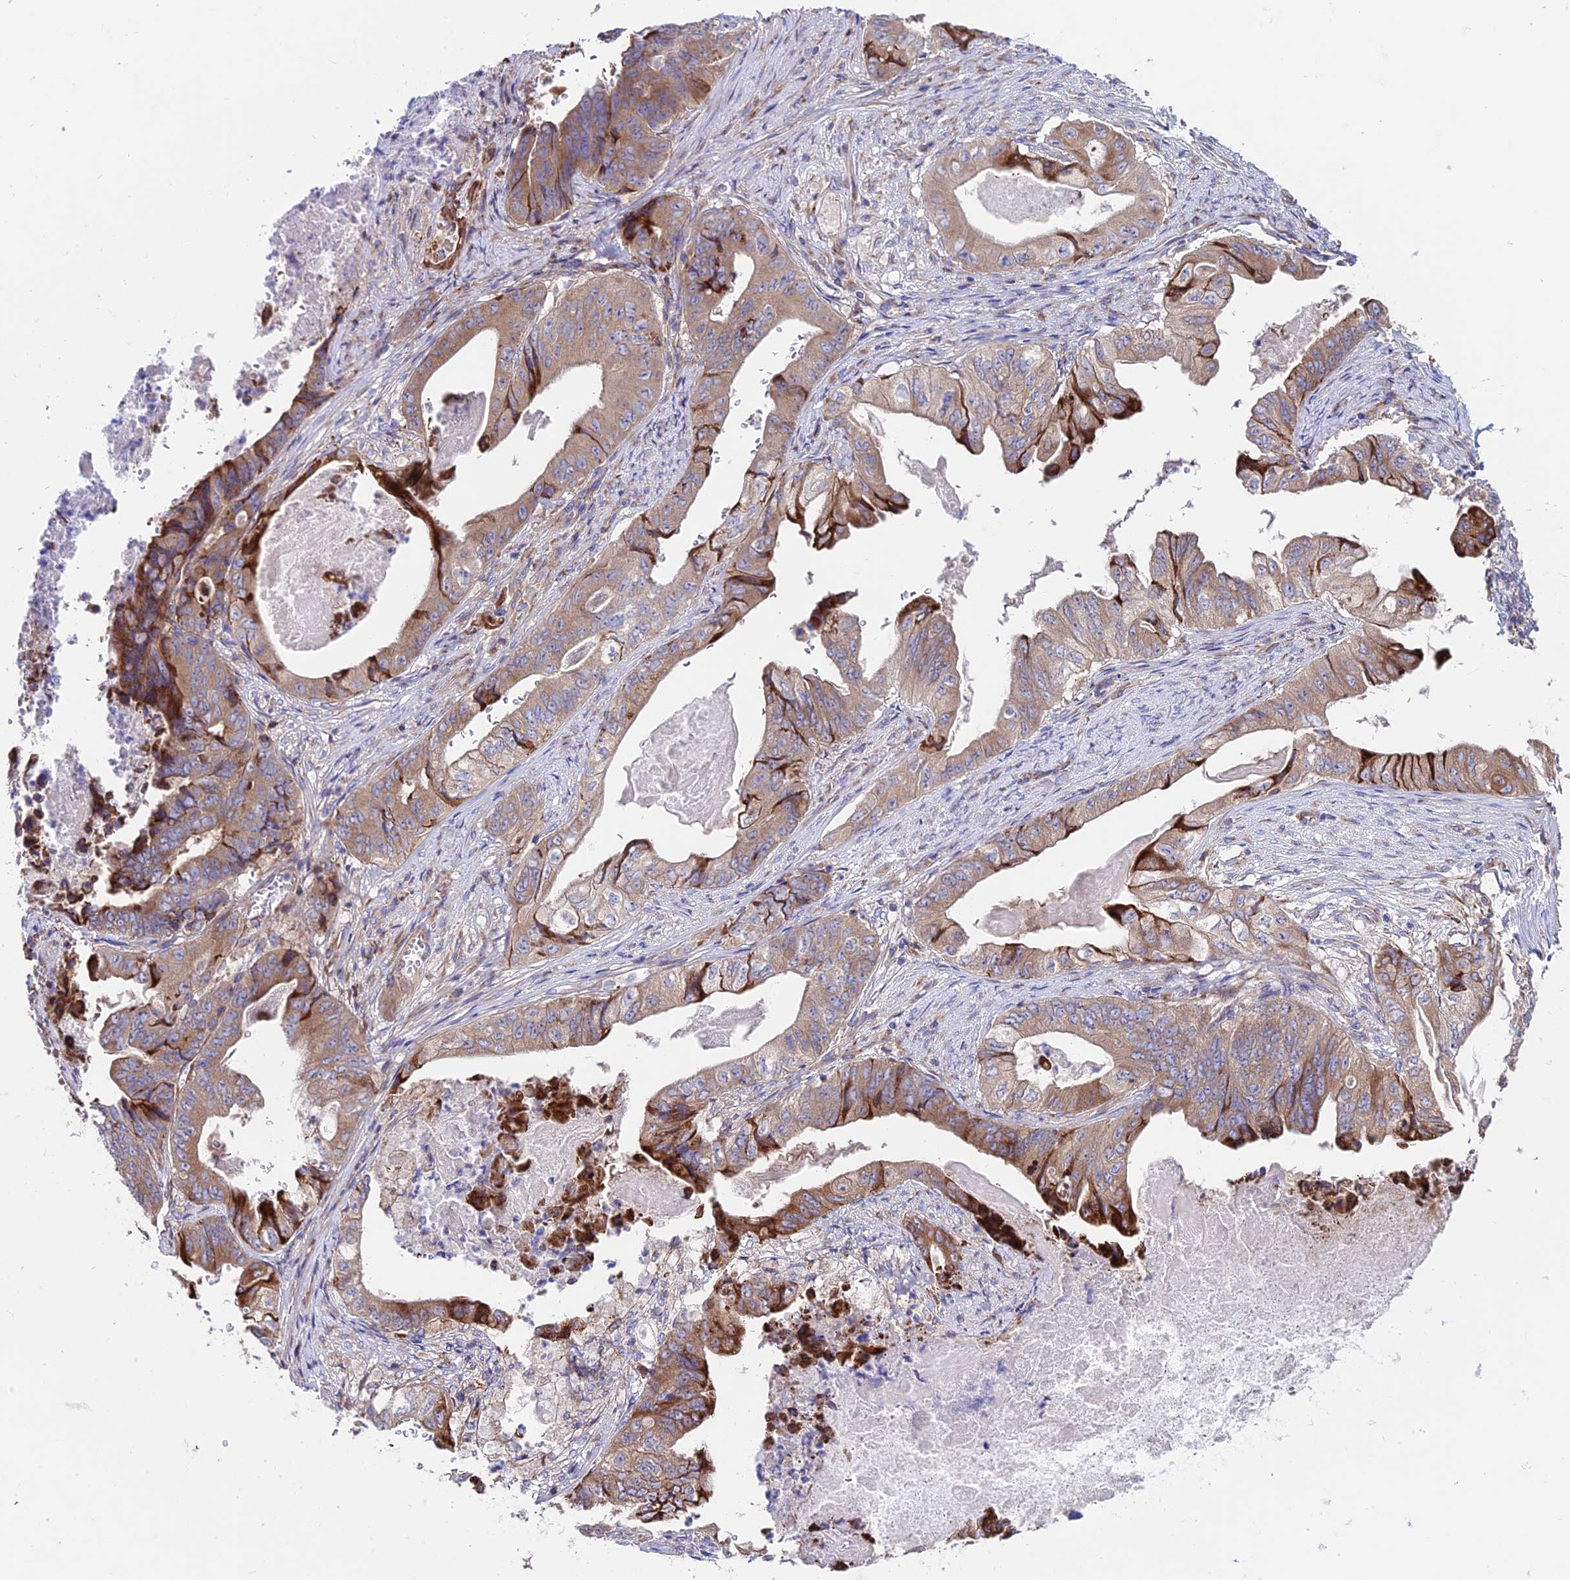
{"staining": {"intensity": "strong", "quantity": "25%-75%", "location": "cytoplasmic/membranous"}, "tissue": "stomach cancer", "cell_type": "Tumor cells", "image_type": "cancer", "snomed": [{"axis": "morphology", "description": "Adenocarcinoma, NOS"}, {"axis": "topography", "description": "Stomach"}], "caption": "A high-resolution micrograph shows immunohistochemistry (IHC) staining of stomach cancer, which displays strong cytoplasmic/membranous expression in approximately 25%-75% of tumor cells.", "gene": "EIF3K", "patient": {"sex": "female", "age": 73}}